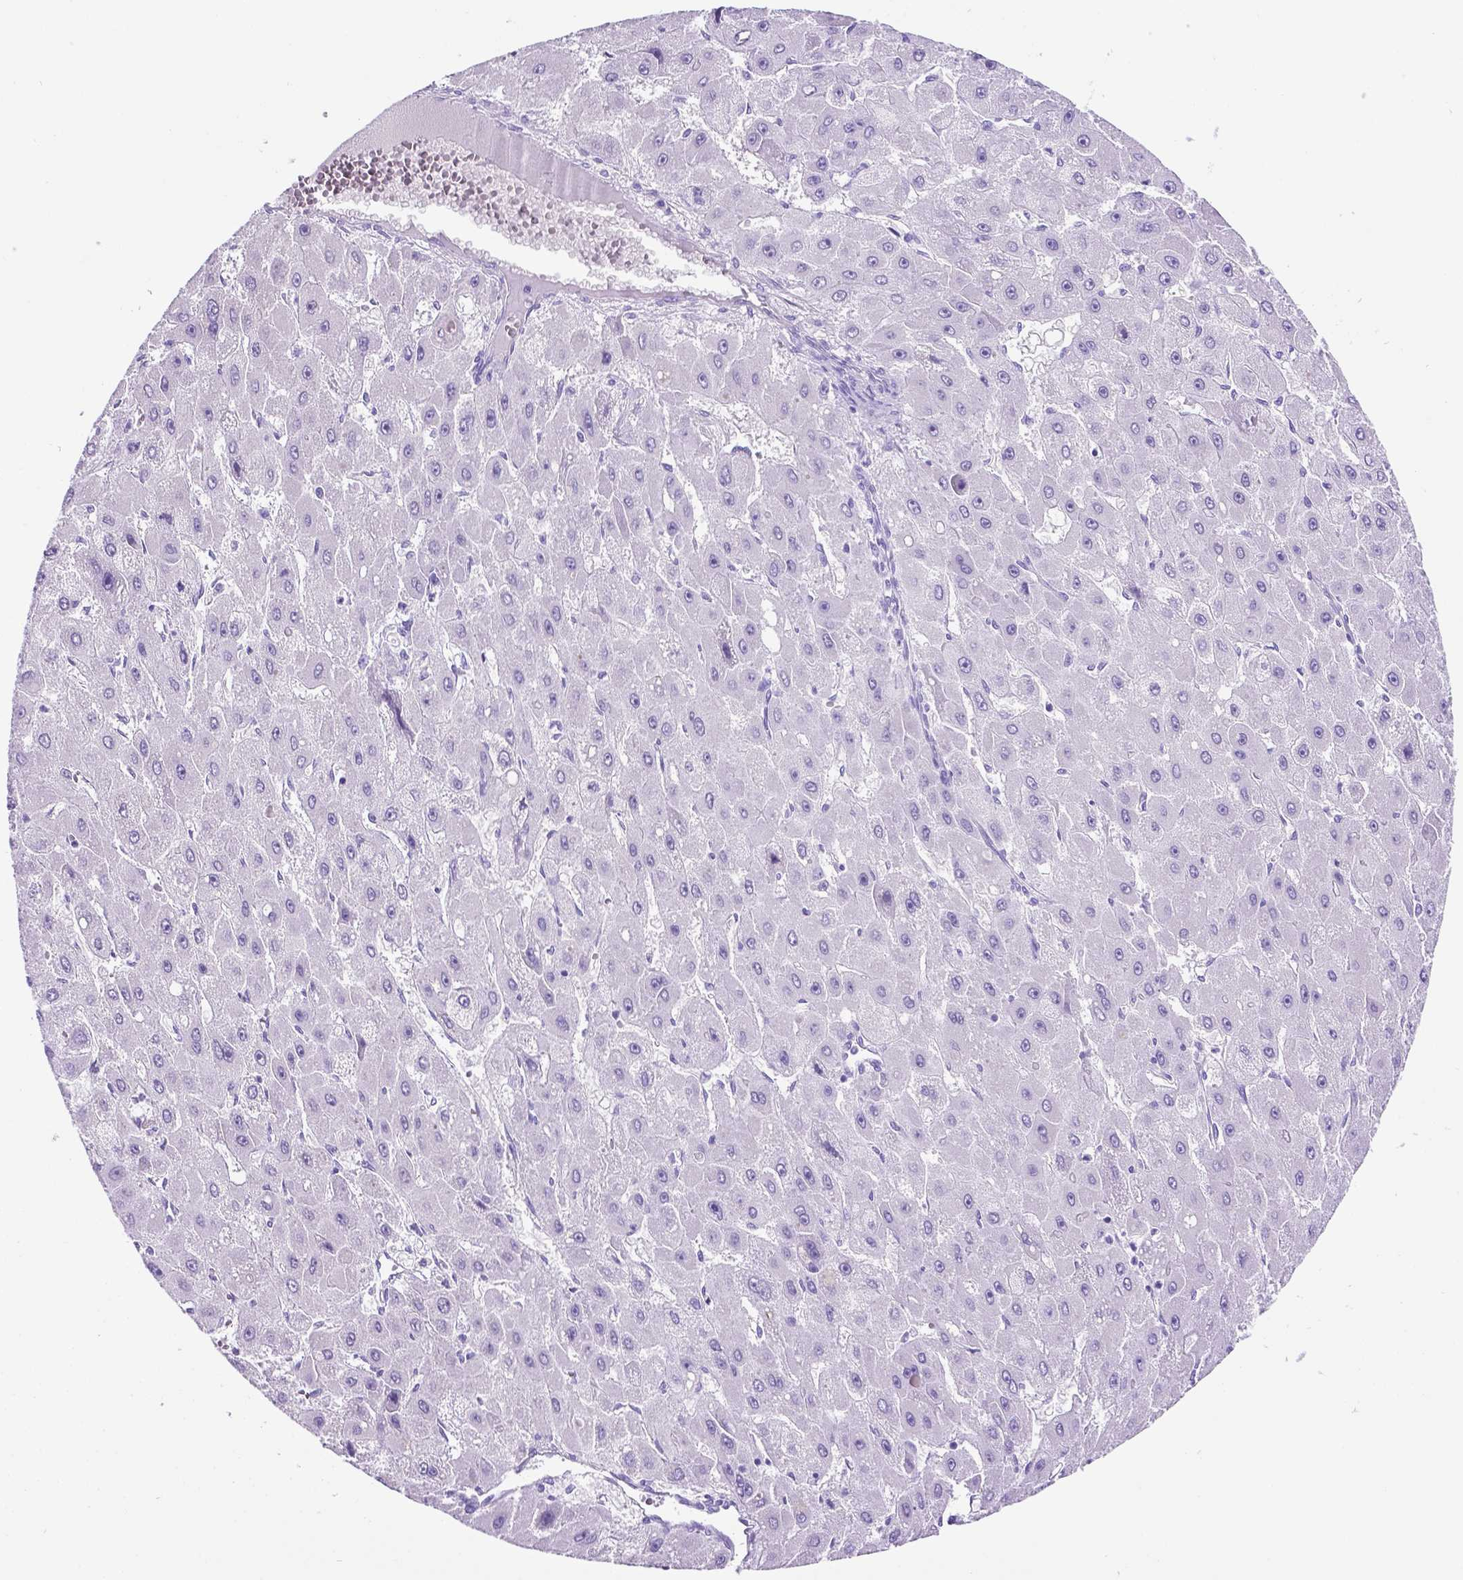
{"staining": {"intensity": "negative", "quantity": "none", "location": "none"}, "tissue": "liver cancer", "cell_type": "Tumor cells", "image_type": "cancer", "snomed": [{"axis": "morphology", "description": "Carcinoma, Hepatocellular, NOS"}, {"axis": "topography", "description": "Liver"}], "caption": "This image is of liver cancer stained with immunohistochemistry to label a protein in brown with the nuclei are counter-stained blue. There is no staining in tumor cells.", "gene": "C17orf107", "patient": {"sex": "female", "age": 25}}